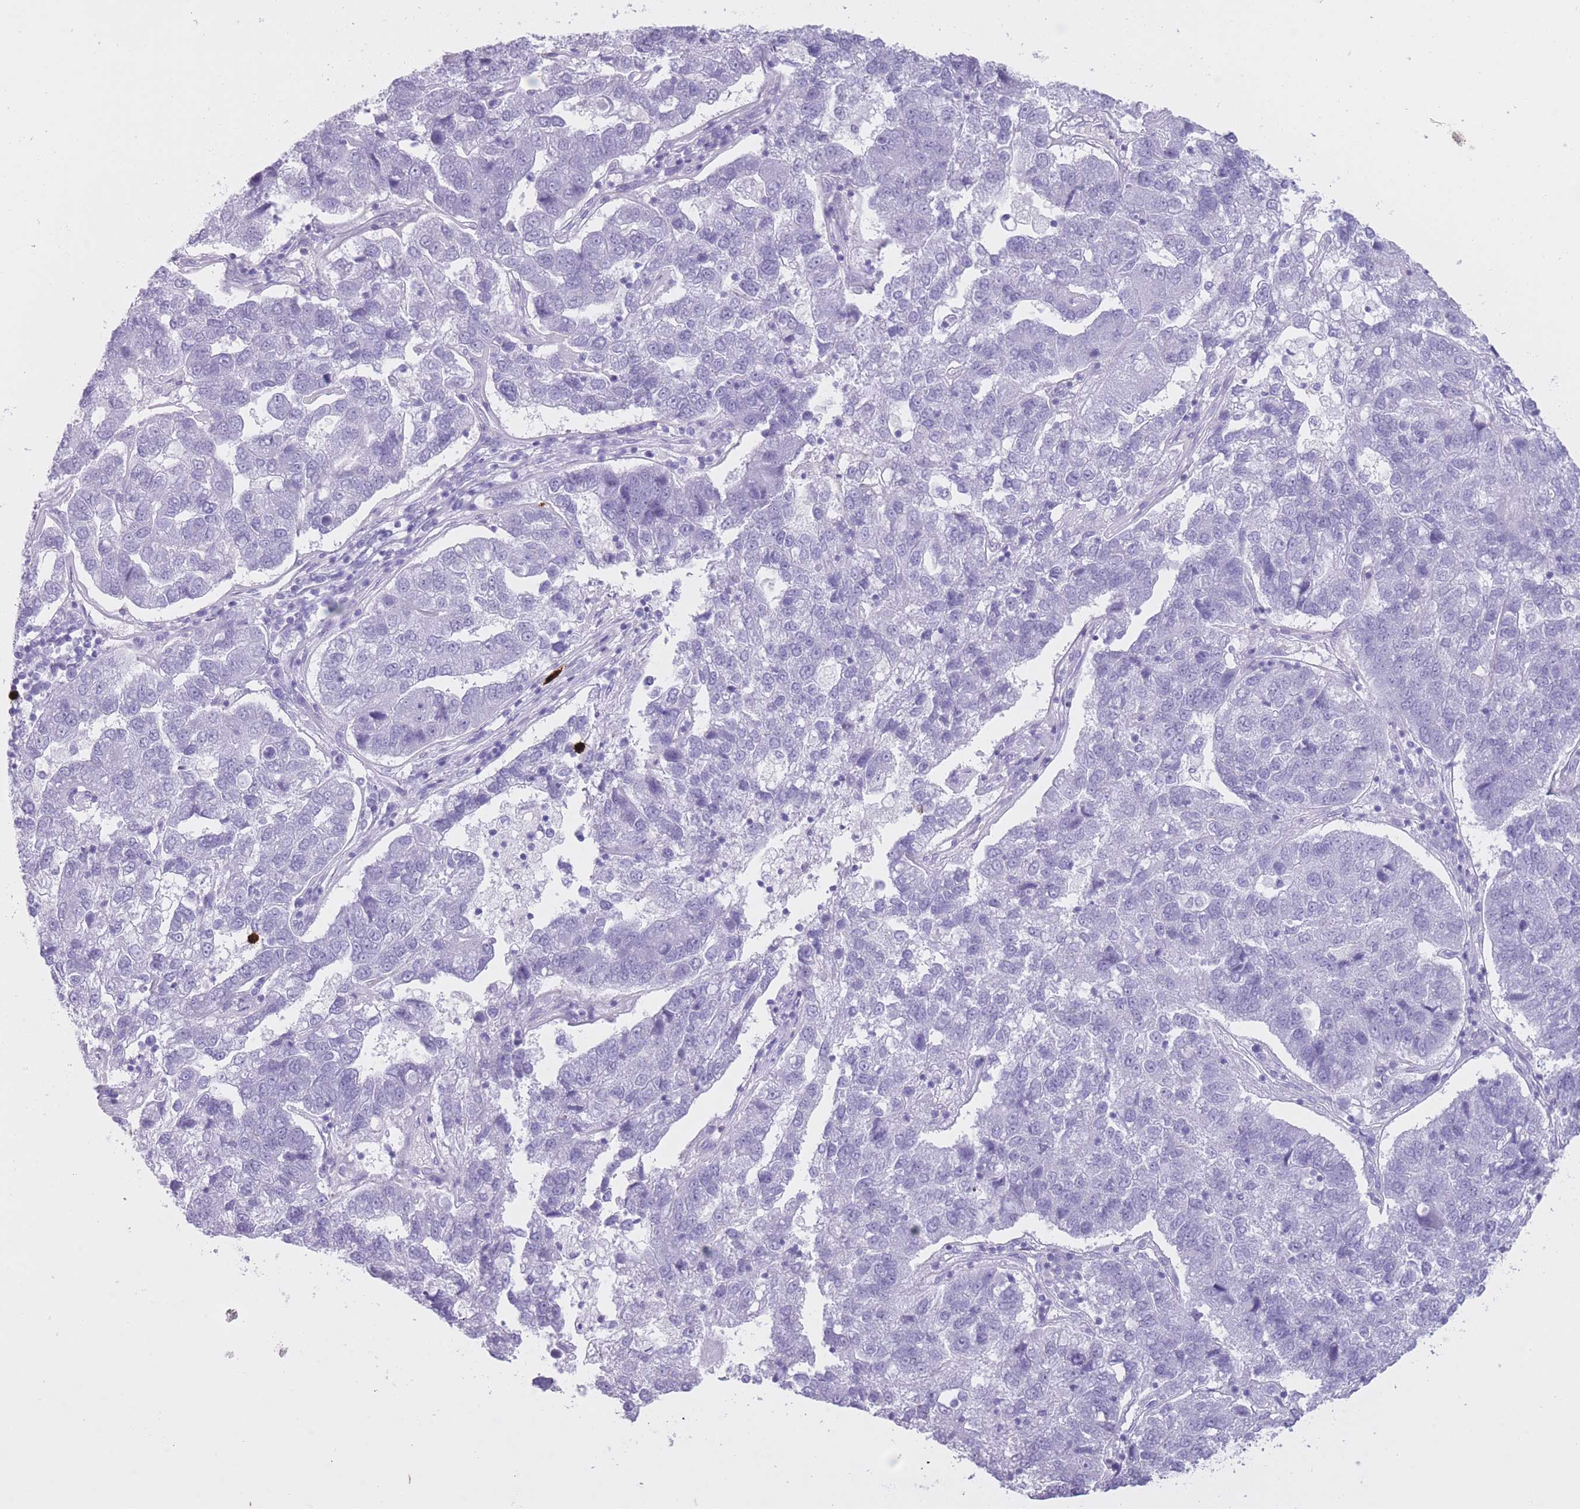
{"staining": {"intensity": "negative", "quantity": "none", "location": "none"}, "tissue": "pancreatic cancer", "cell_type": "Tumor cells", "image_type": "cancer", "snomed": [{"axis": "morphology", "description": "Adenocarcinoma, NOS"}, {"axis": "topography", "description": "Pancreas"}], "caption": "IHC photomicrograph of neoplastic tissue: human adenocarcinoma (pancreatic) stained with DAB (3,3'-diaminobenzidine) displays no significant protein positivity in tumor cells.", "gene": "OR4F21", "patient": {"sex": "female", "age": 61}}